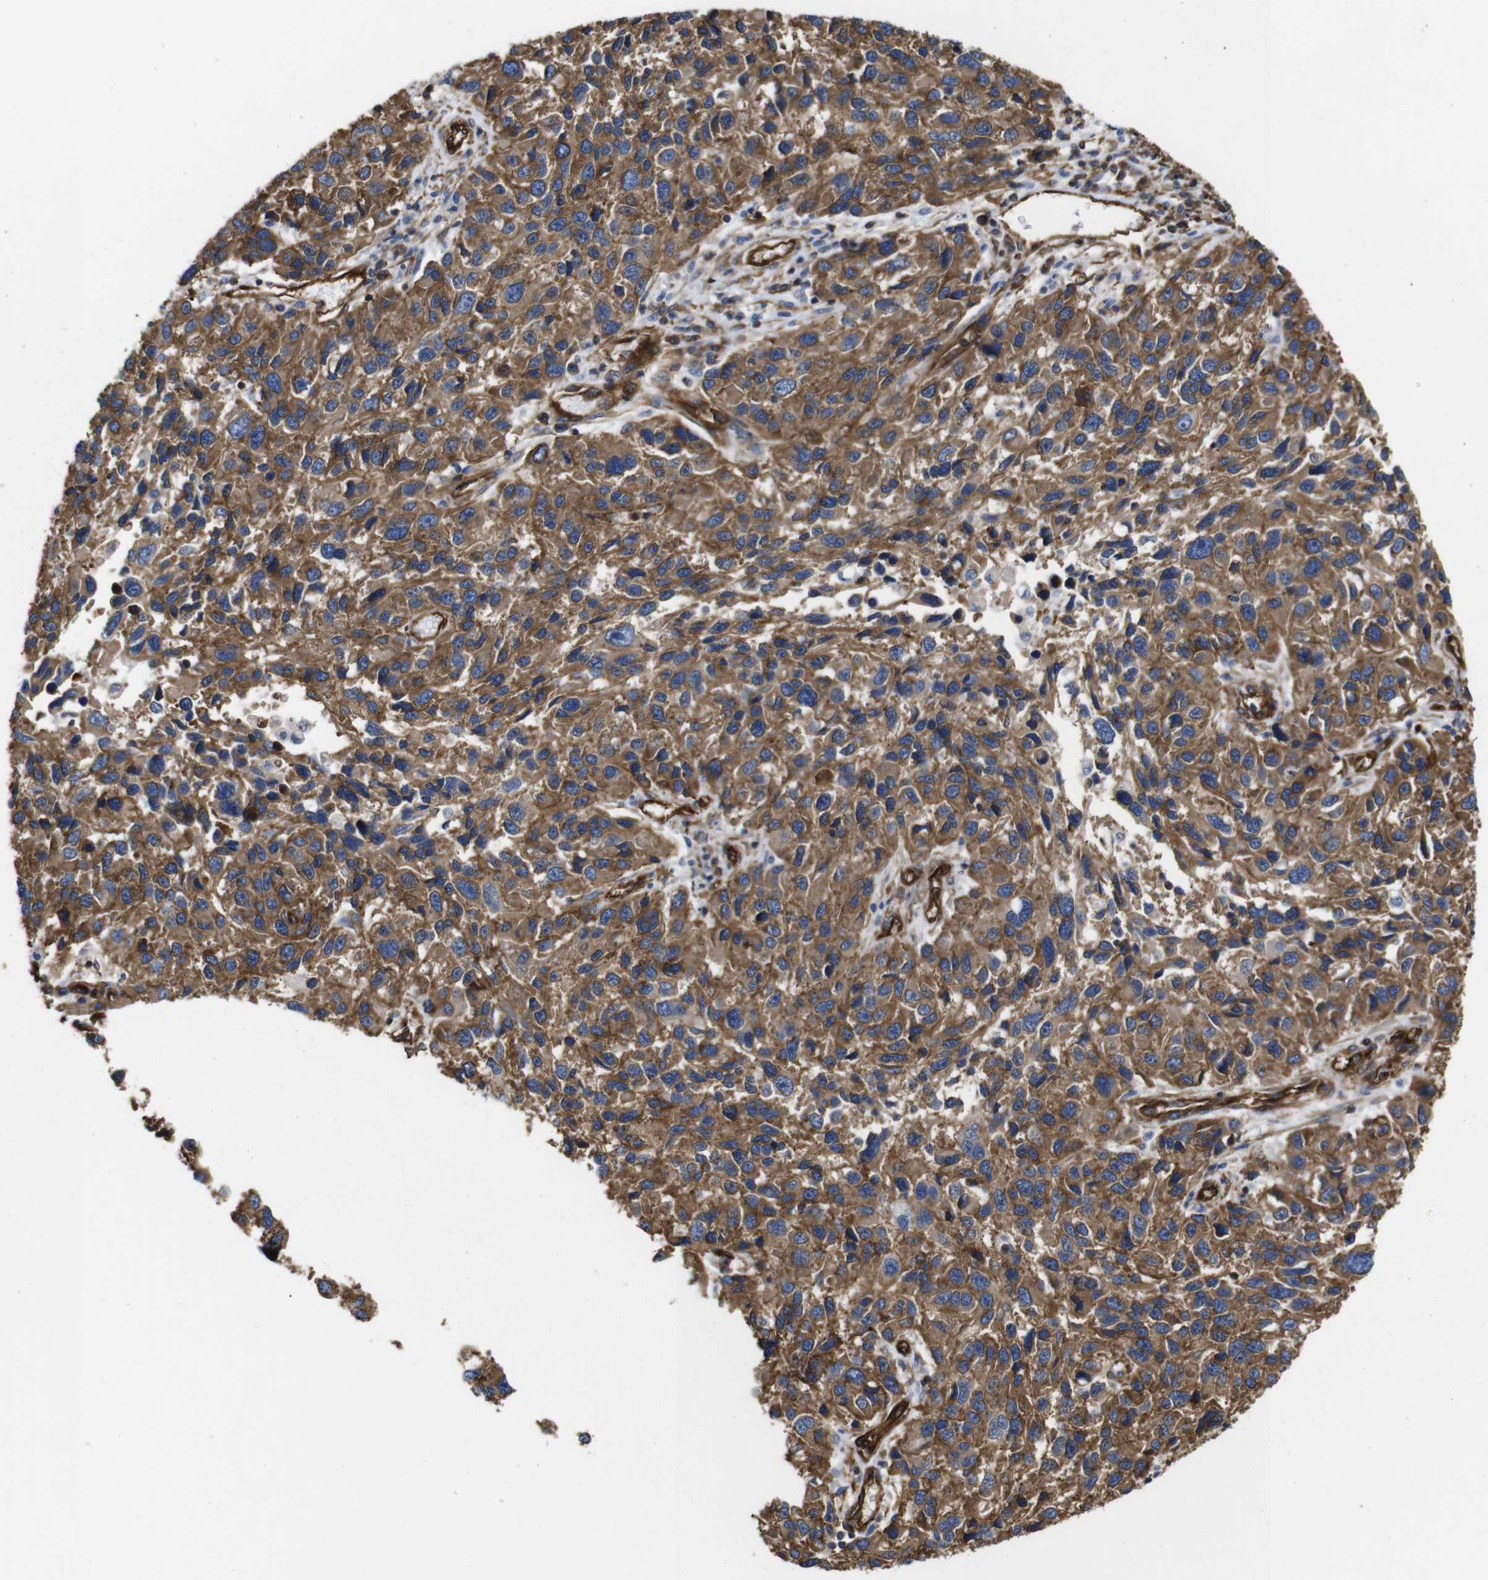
{"staining": {"intensity": "moderate", "quantity": ">75%", "location": "cytoplasmic/membranous"}, "tissue": "melanoma", "cell_type": "Tumor cells", "image_type": "cancer", "snomed": [{"axis": "morphology", "description": "Malignant melanoma, NOS"}, {"axis": "topography", "description": "Skin"}], "caption": "Immunohistochemical staining of human malignant melanoma displays moderate cytoplasmic/membranous protein expression in about >75% of tumor cells. Ihc stains the protein in brown and the nuclei are stained blue.", "gene": "SPTBN1", "patient": {"sex": "male", "age": 53}}